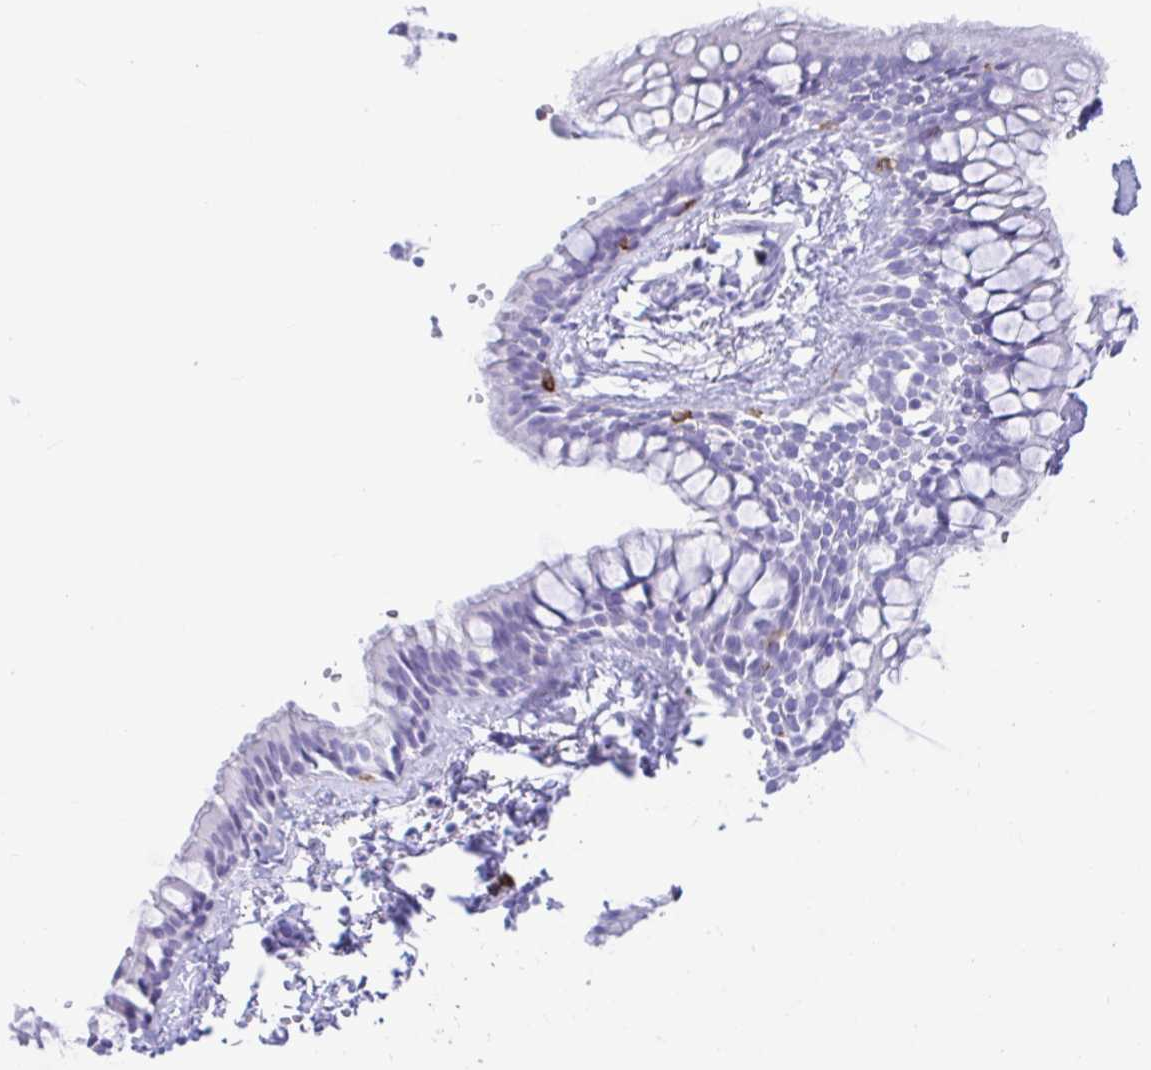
{"staining": {"intensity": "negative", "quantity": "none", "location": "none"}, "tissue": "bronchus", "cell_type": "Respiratory epithelial cells", "image_type": "normal", "snomed": [{"axis": "morphology", "description": "Normal tissue, NOS"}, {"axis": "topography", "description": "Bronchus"}], "caption": "The immunohistochemistry (IHC) image has no significant staining in respiratory epithelial cells of bronchus.", "gene": "CD5", "patient": {"sex": "female", "age": 59}}